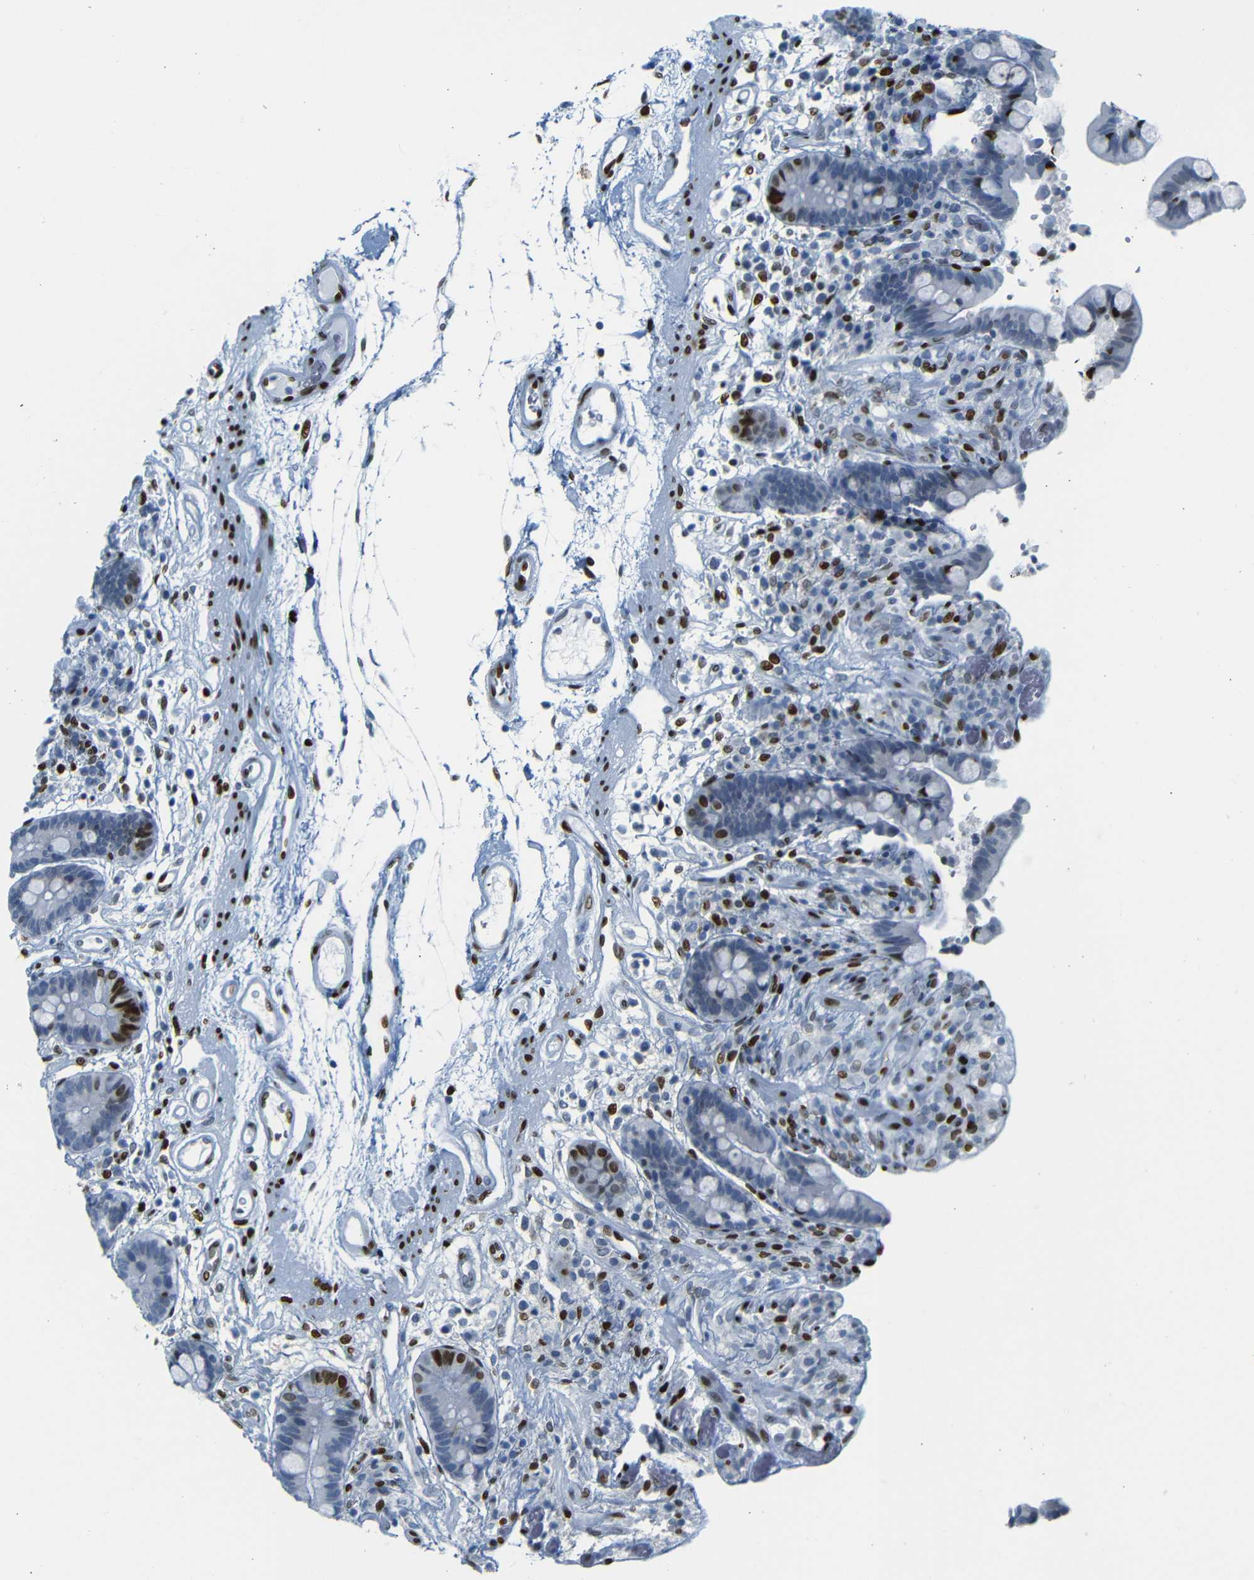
{"staining": {"intensity": "strong", "quantity": ">75%", "location": "nuclear"}, "tissue": "colon", "cell_type": "Endothelial cells", "image_type": "normal", "snomed": [{"axis": "morphology", "description": "Normal tissue, NOS"}, {"axis": "topography", "description": "Colon"}], "caption": "IHC of unremarkable human colon demonstrates high levels of strong nuclear staining in approximately >75% of endothelial cells. The staining was performed using DAB (3,3'-diaminobenzidine), with brown indicating positive protein expression. Nuclei are stained blue with hematoxylin.", "gene": "NPIPB15", "patient": {"sex": "male", "age": 73}}